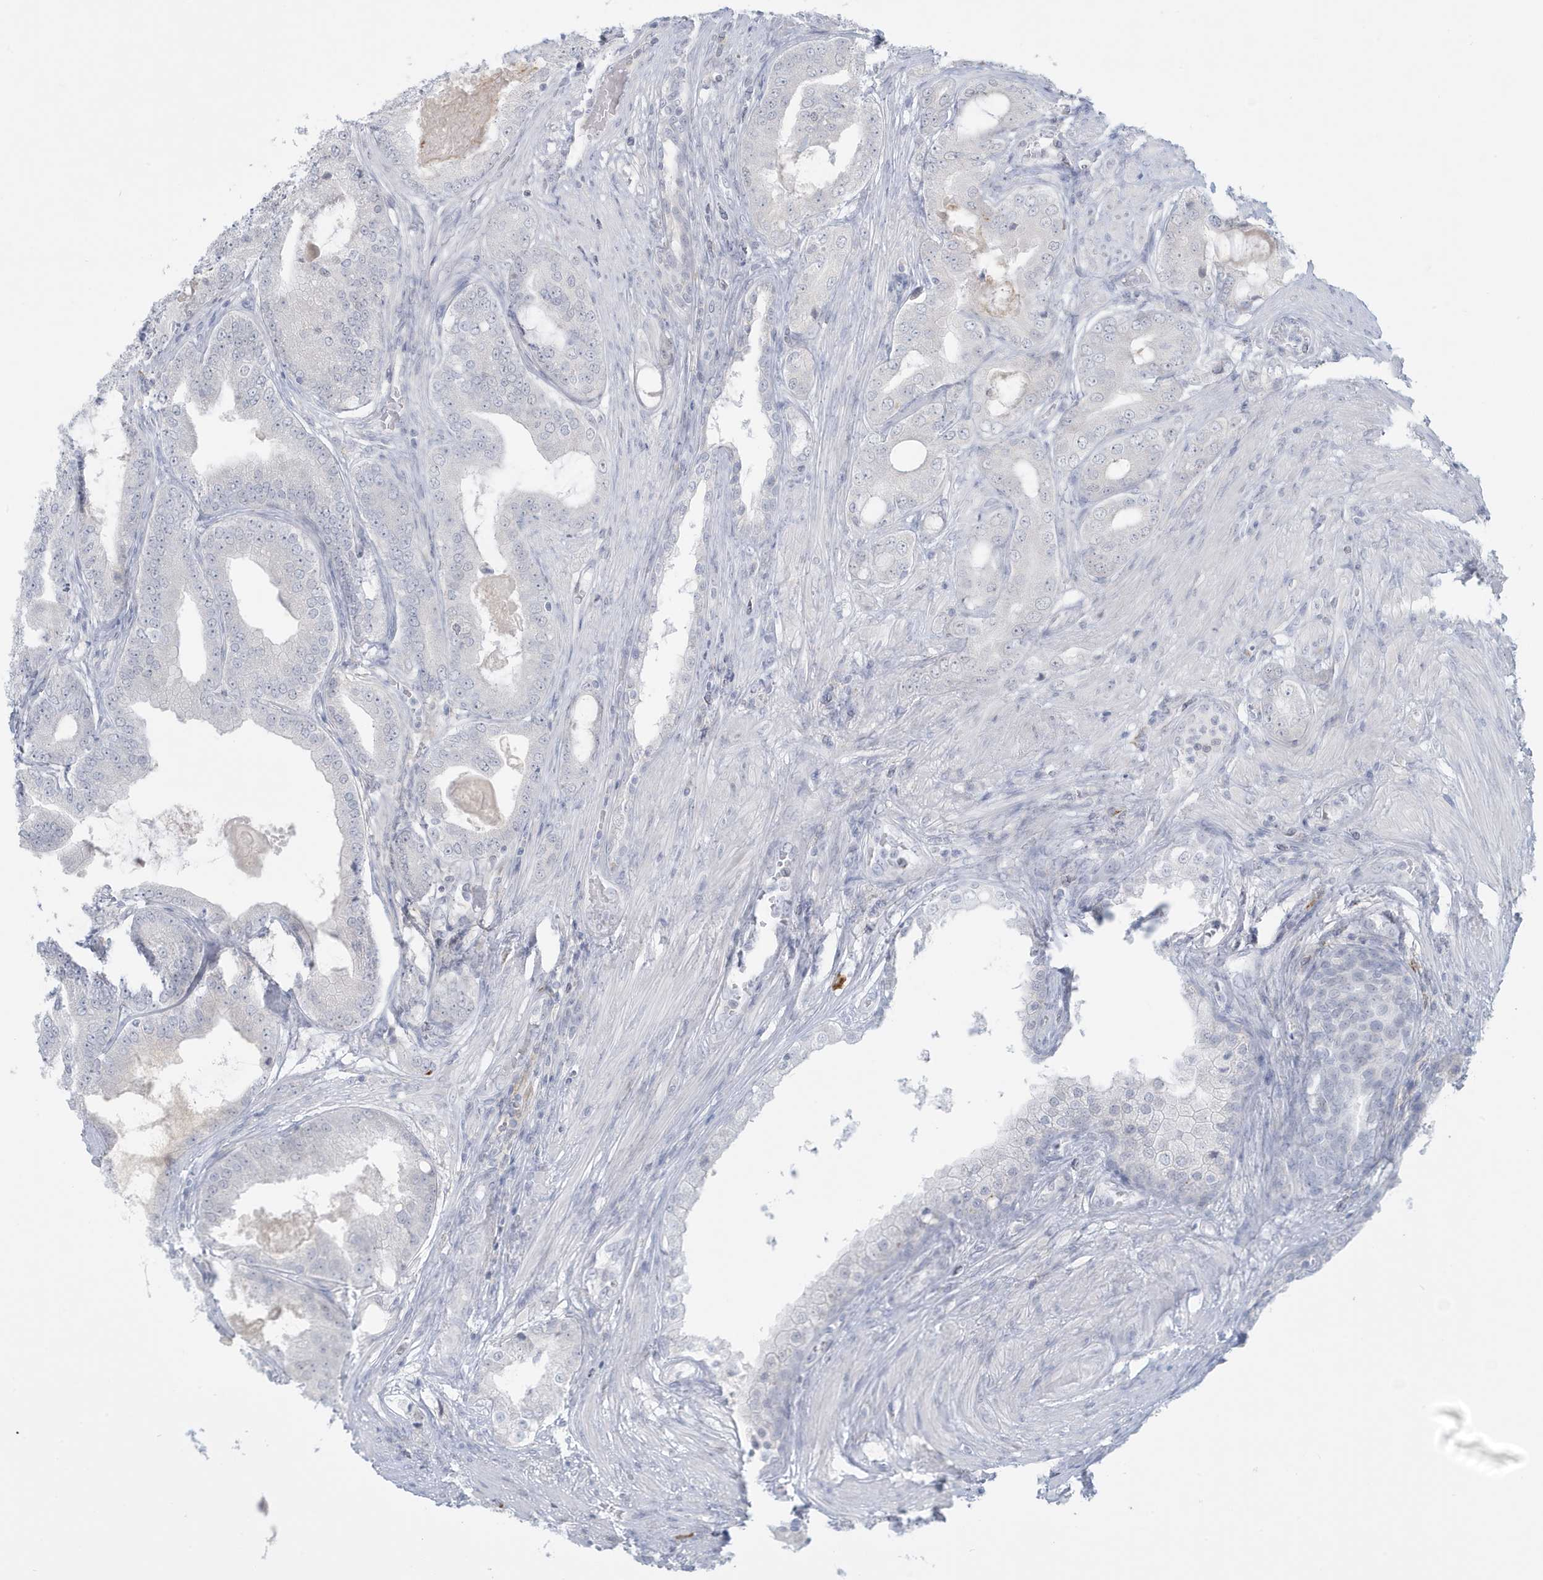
{"staining": {"intensity": "negative", "quantity": "none", "location": "none"}, "tissue": "prostate cancer", "cell_type": "Tumor cells", "image_type": "cancer", "snomed": [{"axis": "morphology", "description": "Adenocarcinoma, High grade"}, {"axis": "topography", "description": "Prostate"}], "caption": "Tumor cells show no significant staining in prostate cancer.", "gene": "HERC6", "patient": {"sex": "male", "age": 60}}